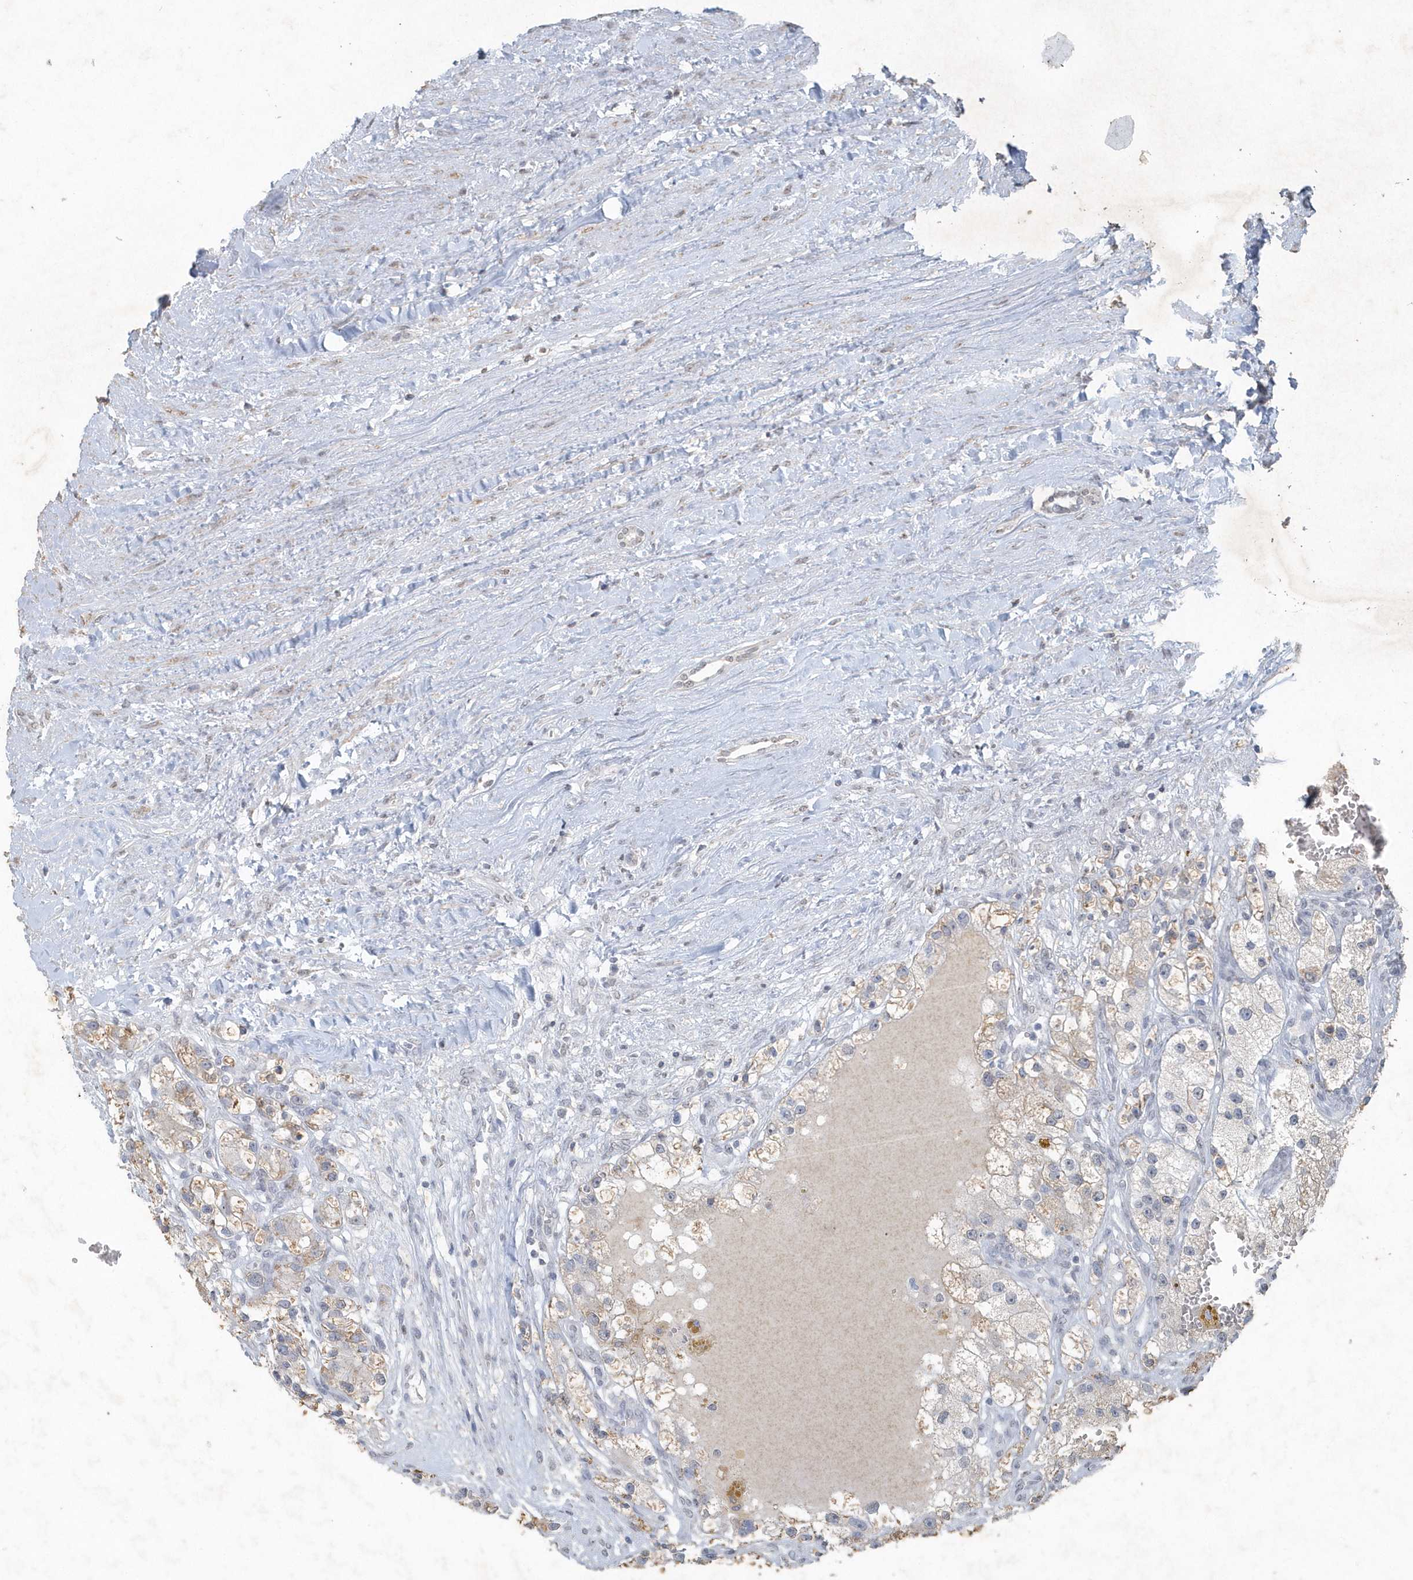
{"staining": {"intensity": "weak", "quantity": "25%-75%", "location": "cytoplasmic/membranous"}, "tissue": "renal cancer", "cell_type": "Tumor cells", "image_type": "cancer", "snomed": [{"axis": "morphology", "description": "Adenocarcinoma, NOS"}, {"axis": "topography", "description": "Kidney"}], "caption": "Human adenocarcinoma (renal) stained with a brown dye exhibits weak cytoplasmic/membranous positive positivity in approximately 25%-75% of tumor cells.", "gene": "PDCD1", "patient": {"sex": "female", "age": 57}}